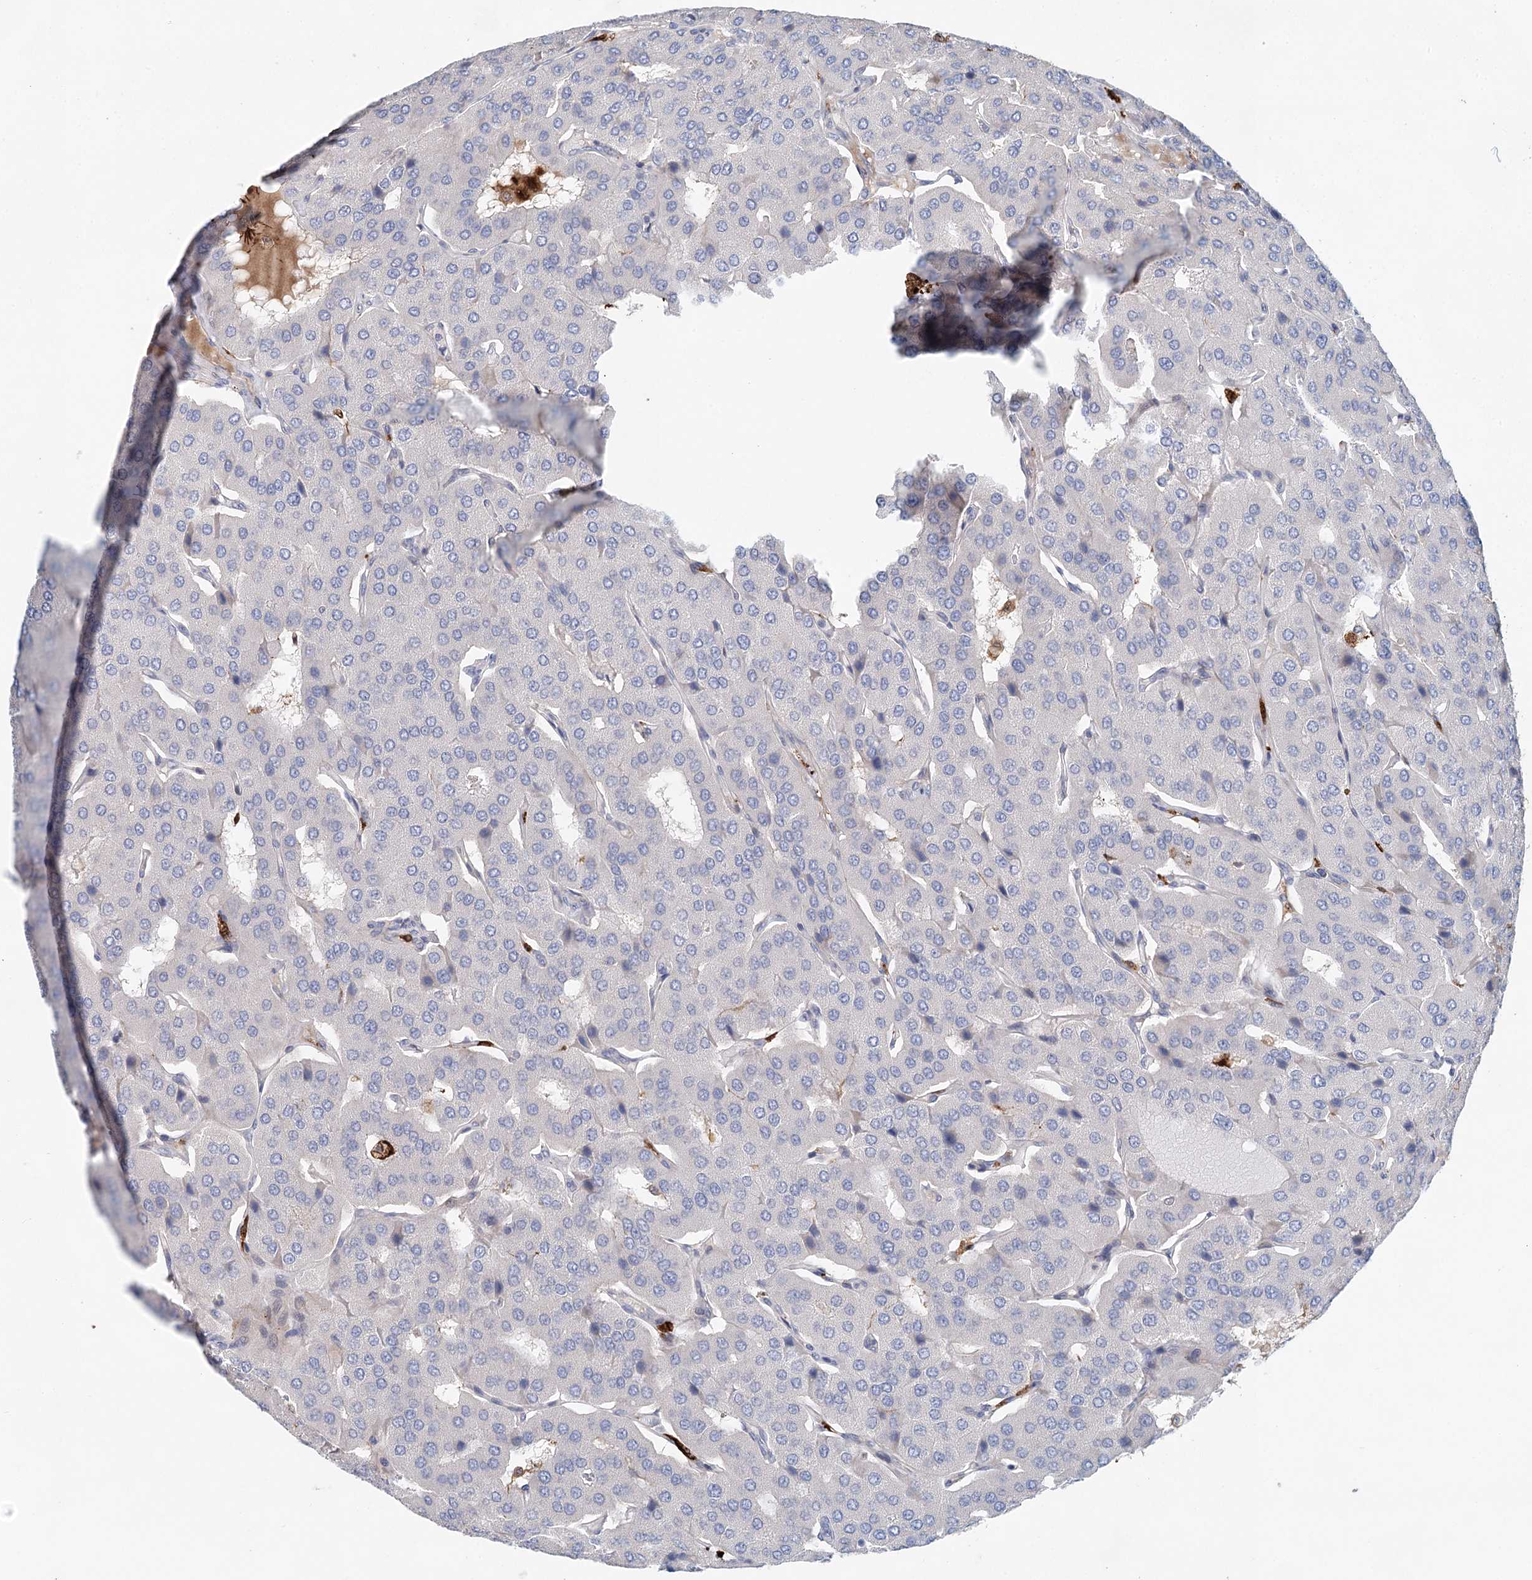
{"staining": {"intensity": "negative", "quantity": "none", "location": "none"}, "tissue": "parathyroid gland", "cell_type": "Glandular cells", "image_type": "normal", "snomed": [{"axis": "morphology", "description": "Normal tissue, NOS"}, {"axis": "morphology", "description": "Adenoma, NOS"}, {"axis": "topography", "description": "Parathyroid gland"}], "caption": "The image demonstrates no staining of glandular cells in benign parathyroid gland.", "gene": "SLC19A3", "patient": {"sex": "female", "age": 86}}